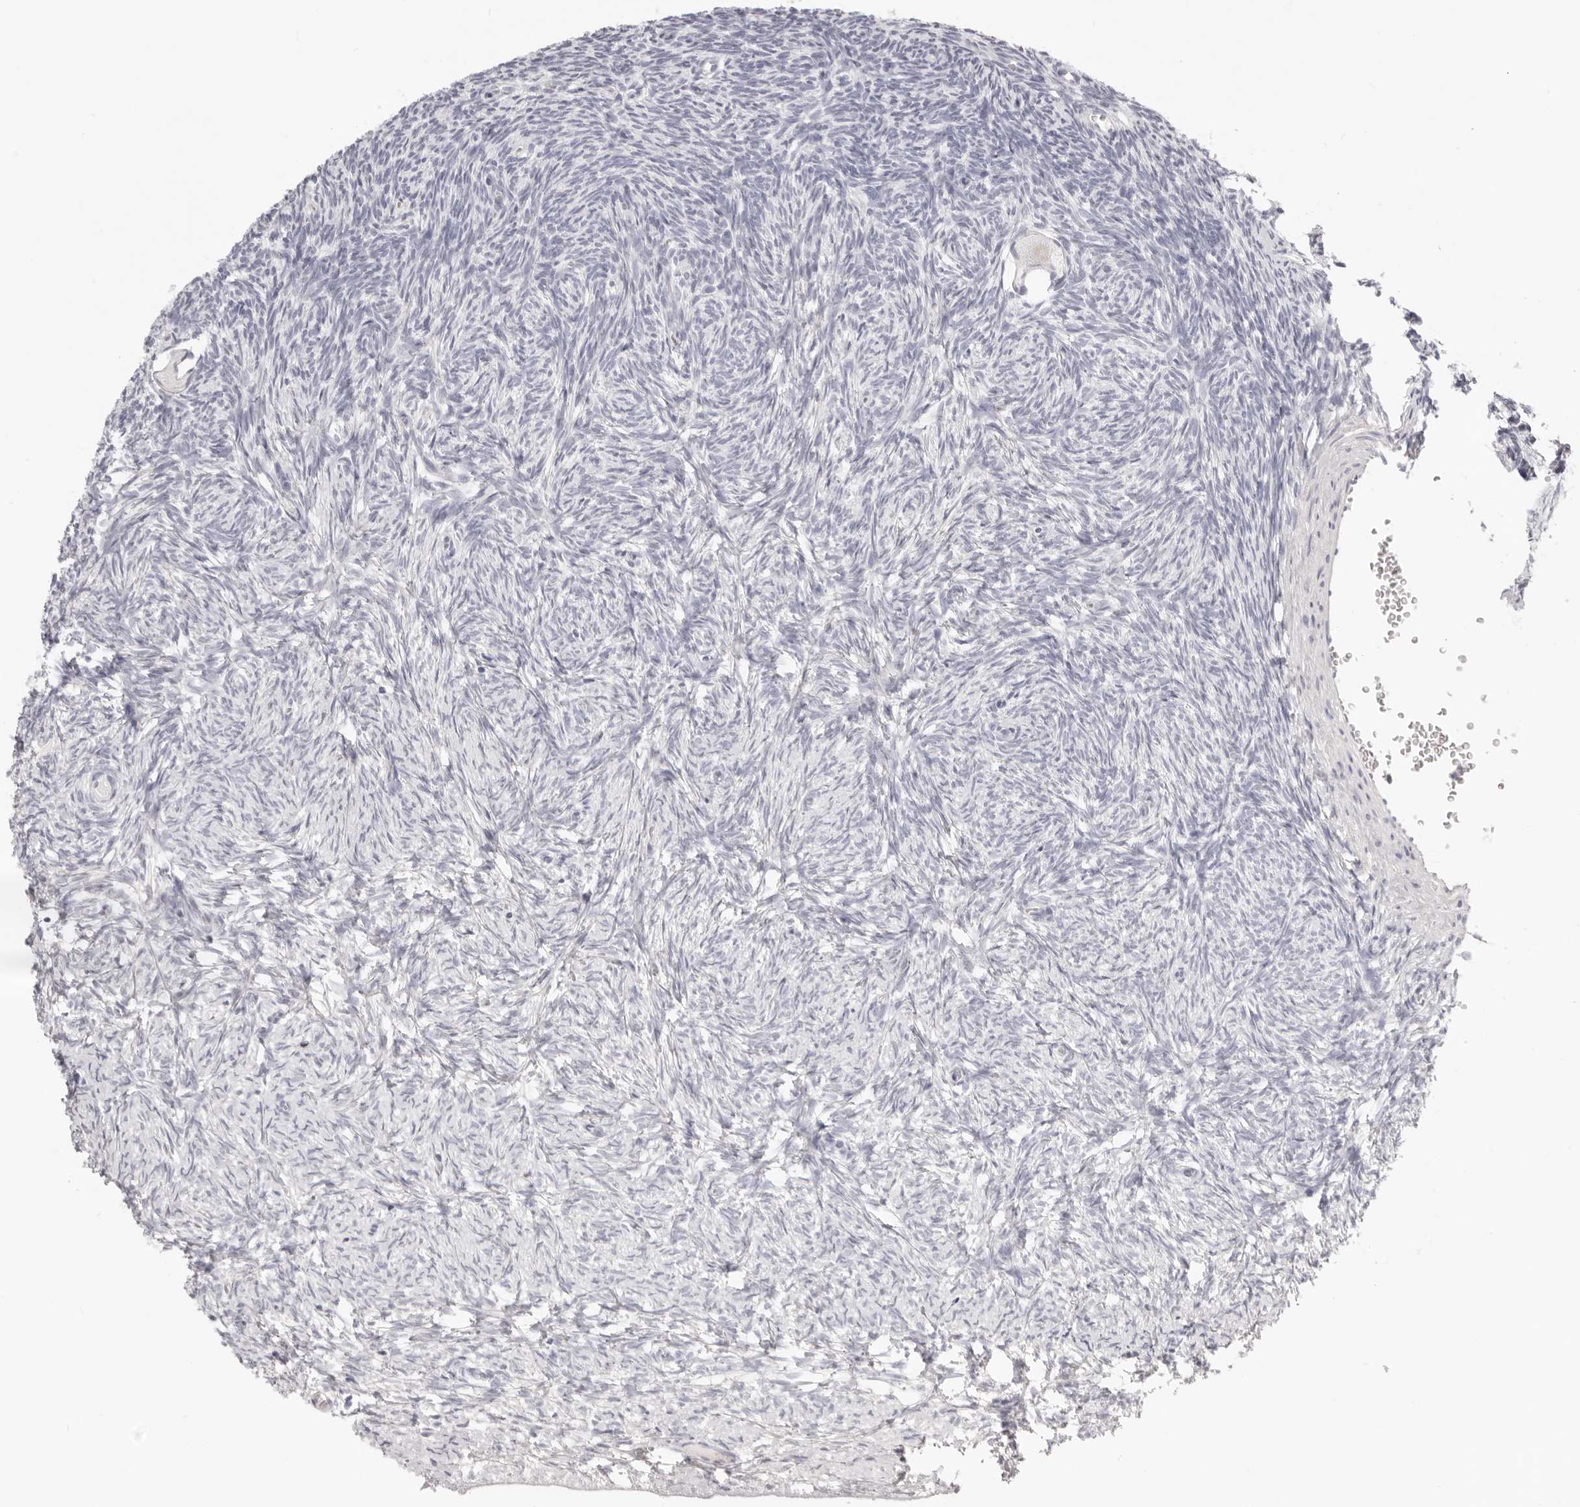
{"staining": {"intensity": "negative", "quantity": "none", "location": "none"}, "tissue": "ovary", "cell_type": "Follicle cells", "image_type": "normal", "snomed": [{"axis": "morphology", "description": "Normal tissue, NOS"}, {"axis": "topography", "description": "Ovary"}], "caption": "Follicle cells show no significant protein expression in normal ovary. The staining is performed using DAB brown chromogen with nuclei counter-stained in using hematoxylin.", "gene": "FABP1", "patient": {"sex": "female", "age": 34}}